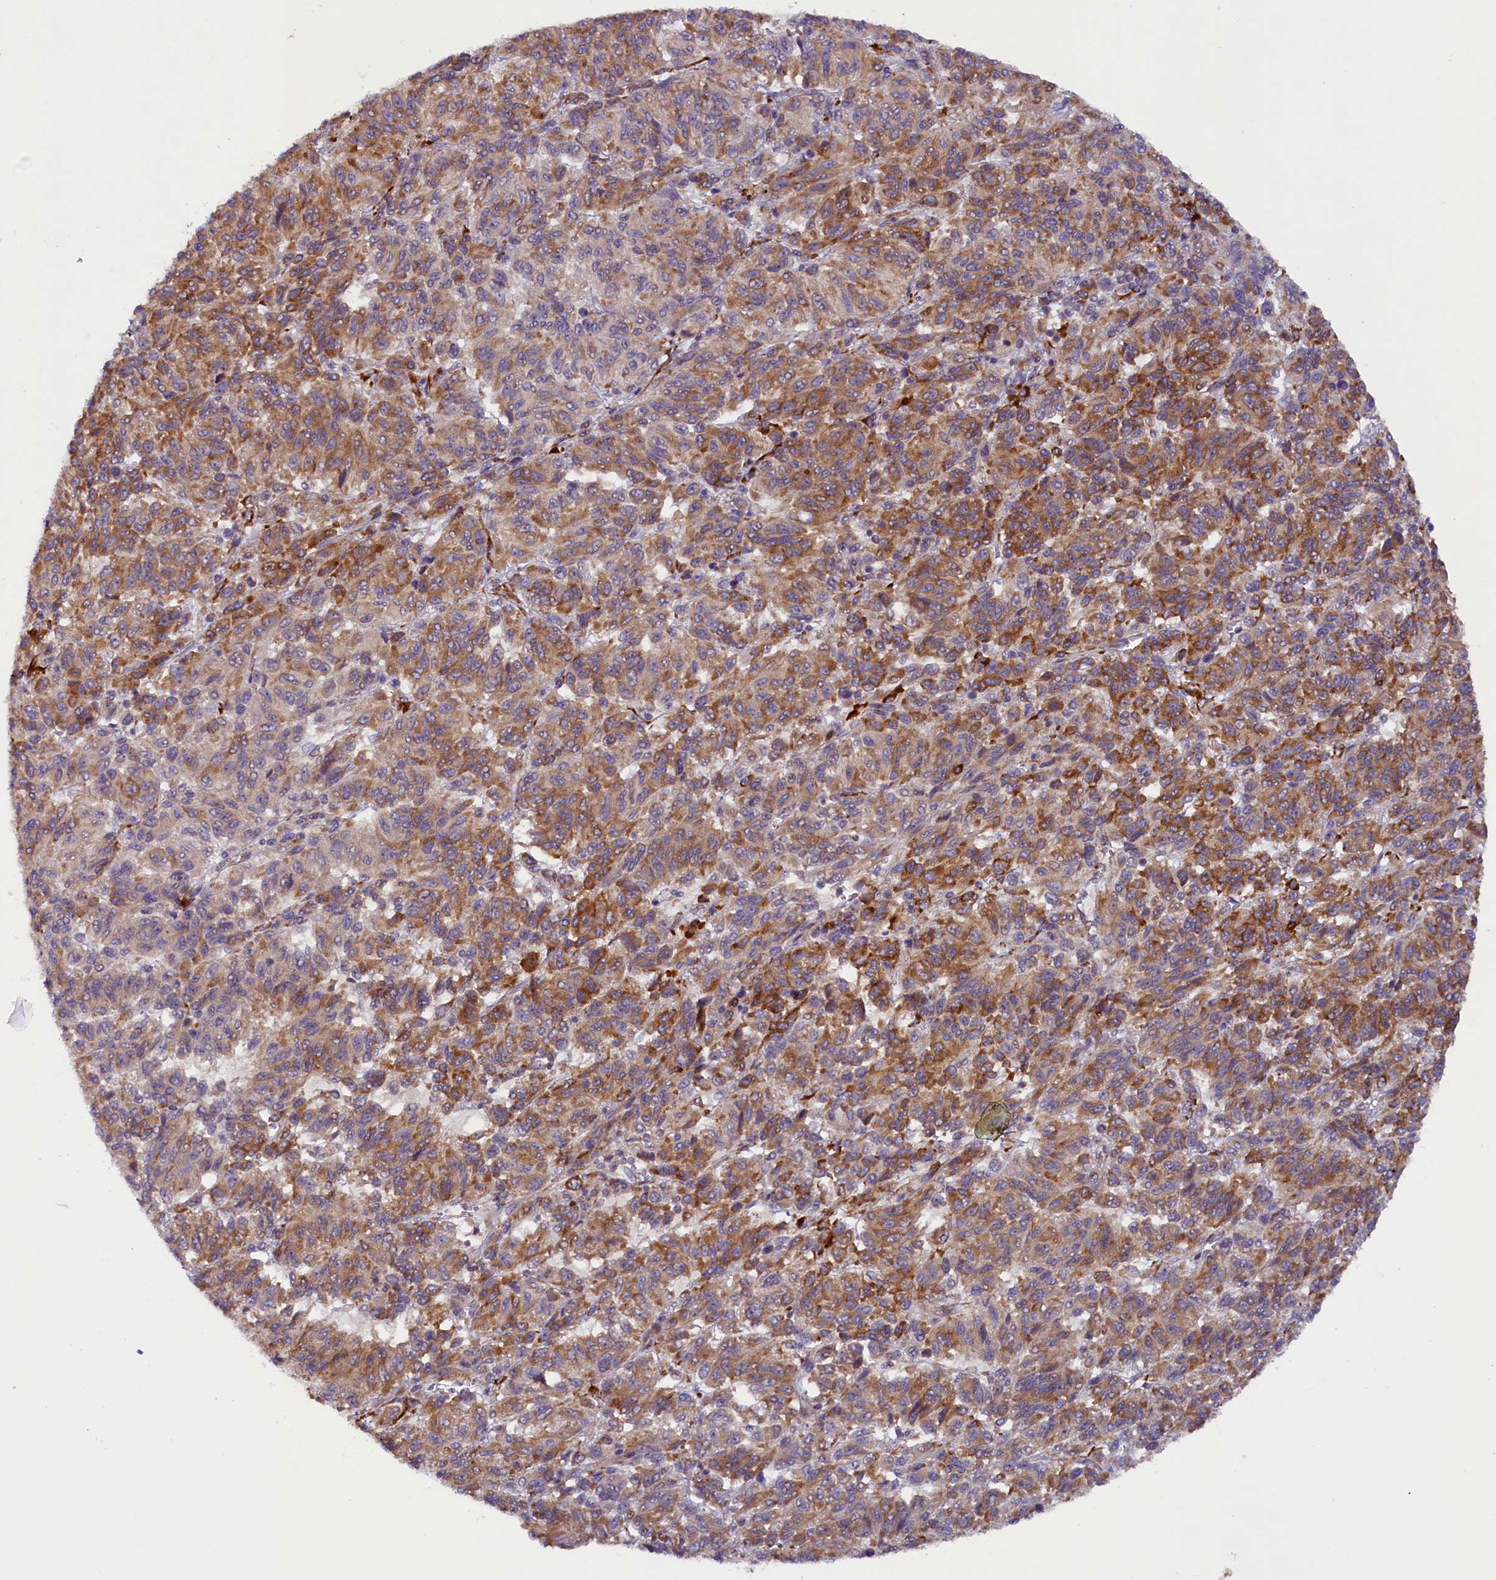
{"staining": {"intensity": "moderate", "quantity": ">75%", "location": "cytoplasmic/membranous"}, "tissue": "melanoma", "cell_type": "Tumor cells", "image_type": "cancer", "snomed": [{"axis": "morphology", "description": "Malignant melanoma, Metastatic site"}, {"axis": "topography", "description": "Lung"}], "caption": "There is medium levels of moderate cytoplasmic/membranous staining in tumor cells of malignant melanoma (metastatic site), as demonstrated by immunohistochemical staining (brown color).", "gene": "SSC5D", "patient": {"sex": "male", "age": 64}}